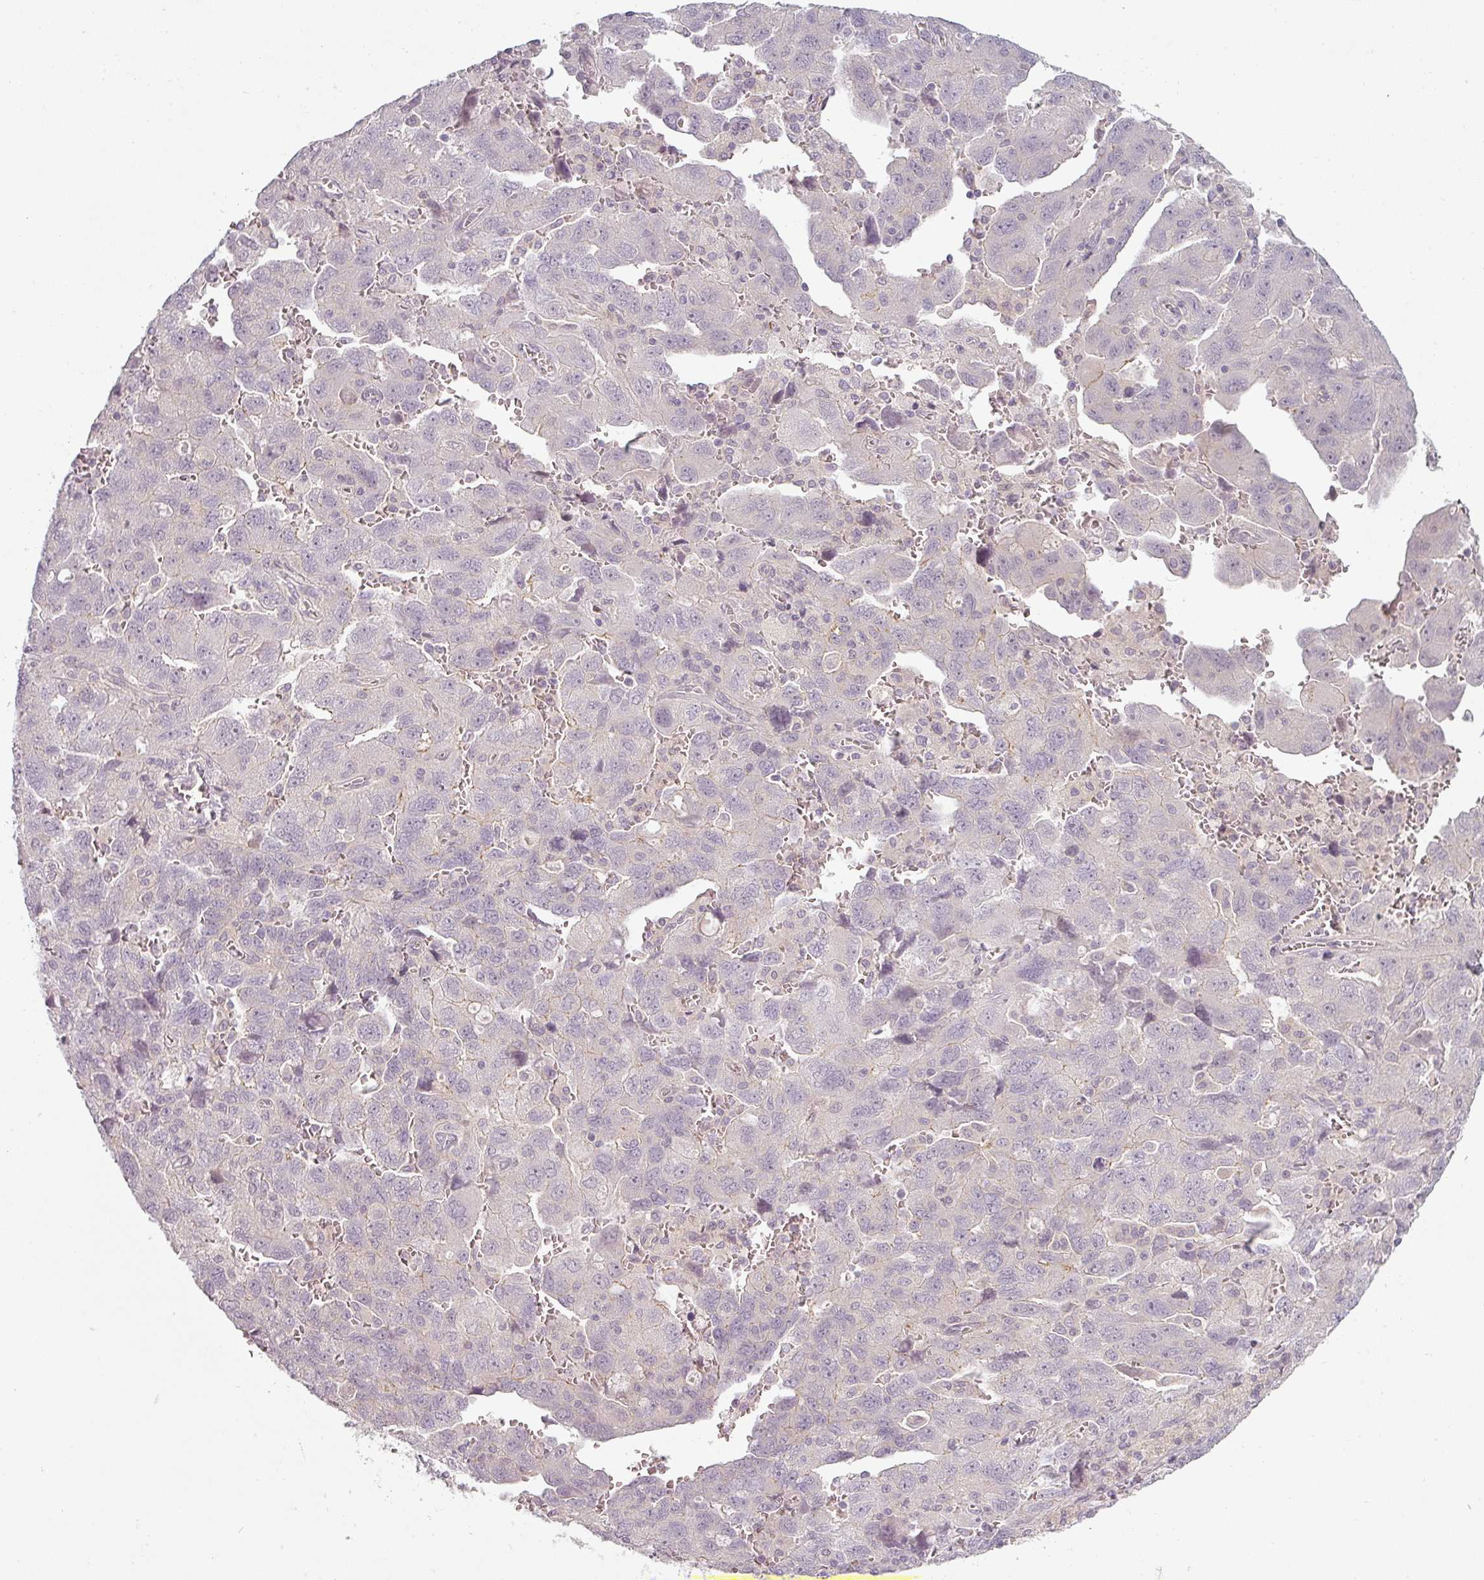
{"staining": {"intensity": "negative", "quantity": "none", "location": "none"}, "tissue": "ovarian cancer", "cell_type": "Tumor cells", "image_type": "cancer", "snomed": [{"axis": "morphology", "description": "Carcinoma, NOS"}, {"axis": "morphology", "description": "Cystadenocarcinoma, serous, NOS"}, {"axis": "topography", "description": "Ovary"}], "caption": "The immunohistochemistry photomicrograph has no significant positivity in tumor cells of ovarian cancer tissue.", "gene": "SLC16A9", "patient": {"sex": "female", "age": 69}}